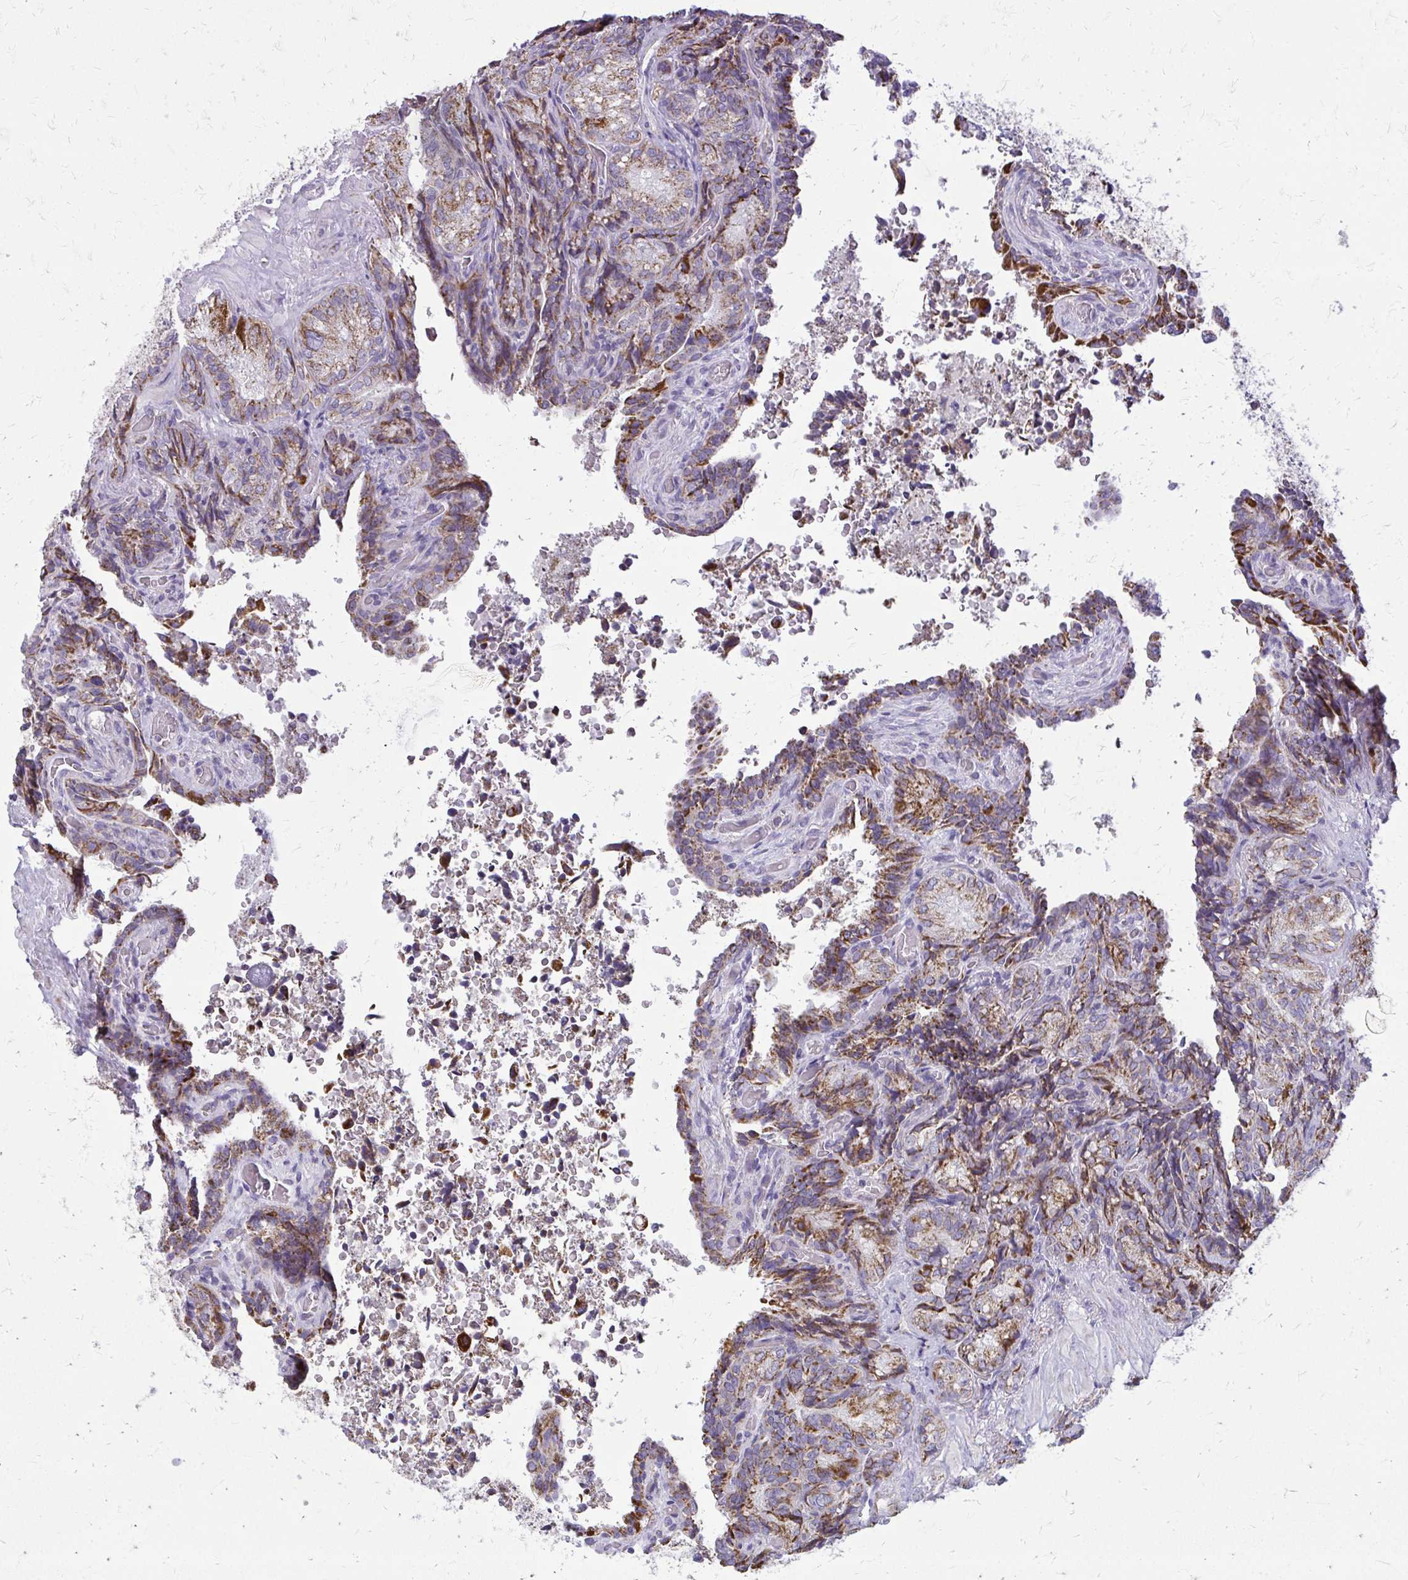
{"staining": {"intensity": "strong", "quantity": ">75%", "location": "cytoplasmic/membranous"}, "tissue": "seminal vesicle", "cell_type": "Glandular cells", "image_type": "normal", "snomed": [{"axis": "morphology", "description": "Normal tissue, NOS"}, {"axis": "topography", "description": "Seminal veicle"}], "caption": "Protein staining by IHC shows strong cytoplasmic/membranous expression in about >75% of glandular cells in normal seminal vesicle. Nuclei are stained in blue.", "gene": "IFIT1", "patient": {"sex": "male", "age": 68}}